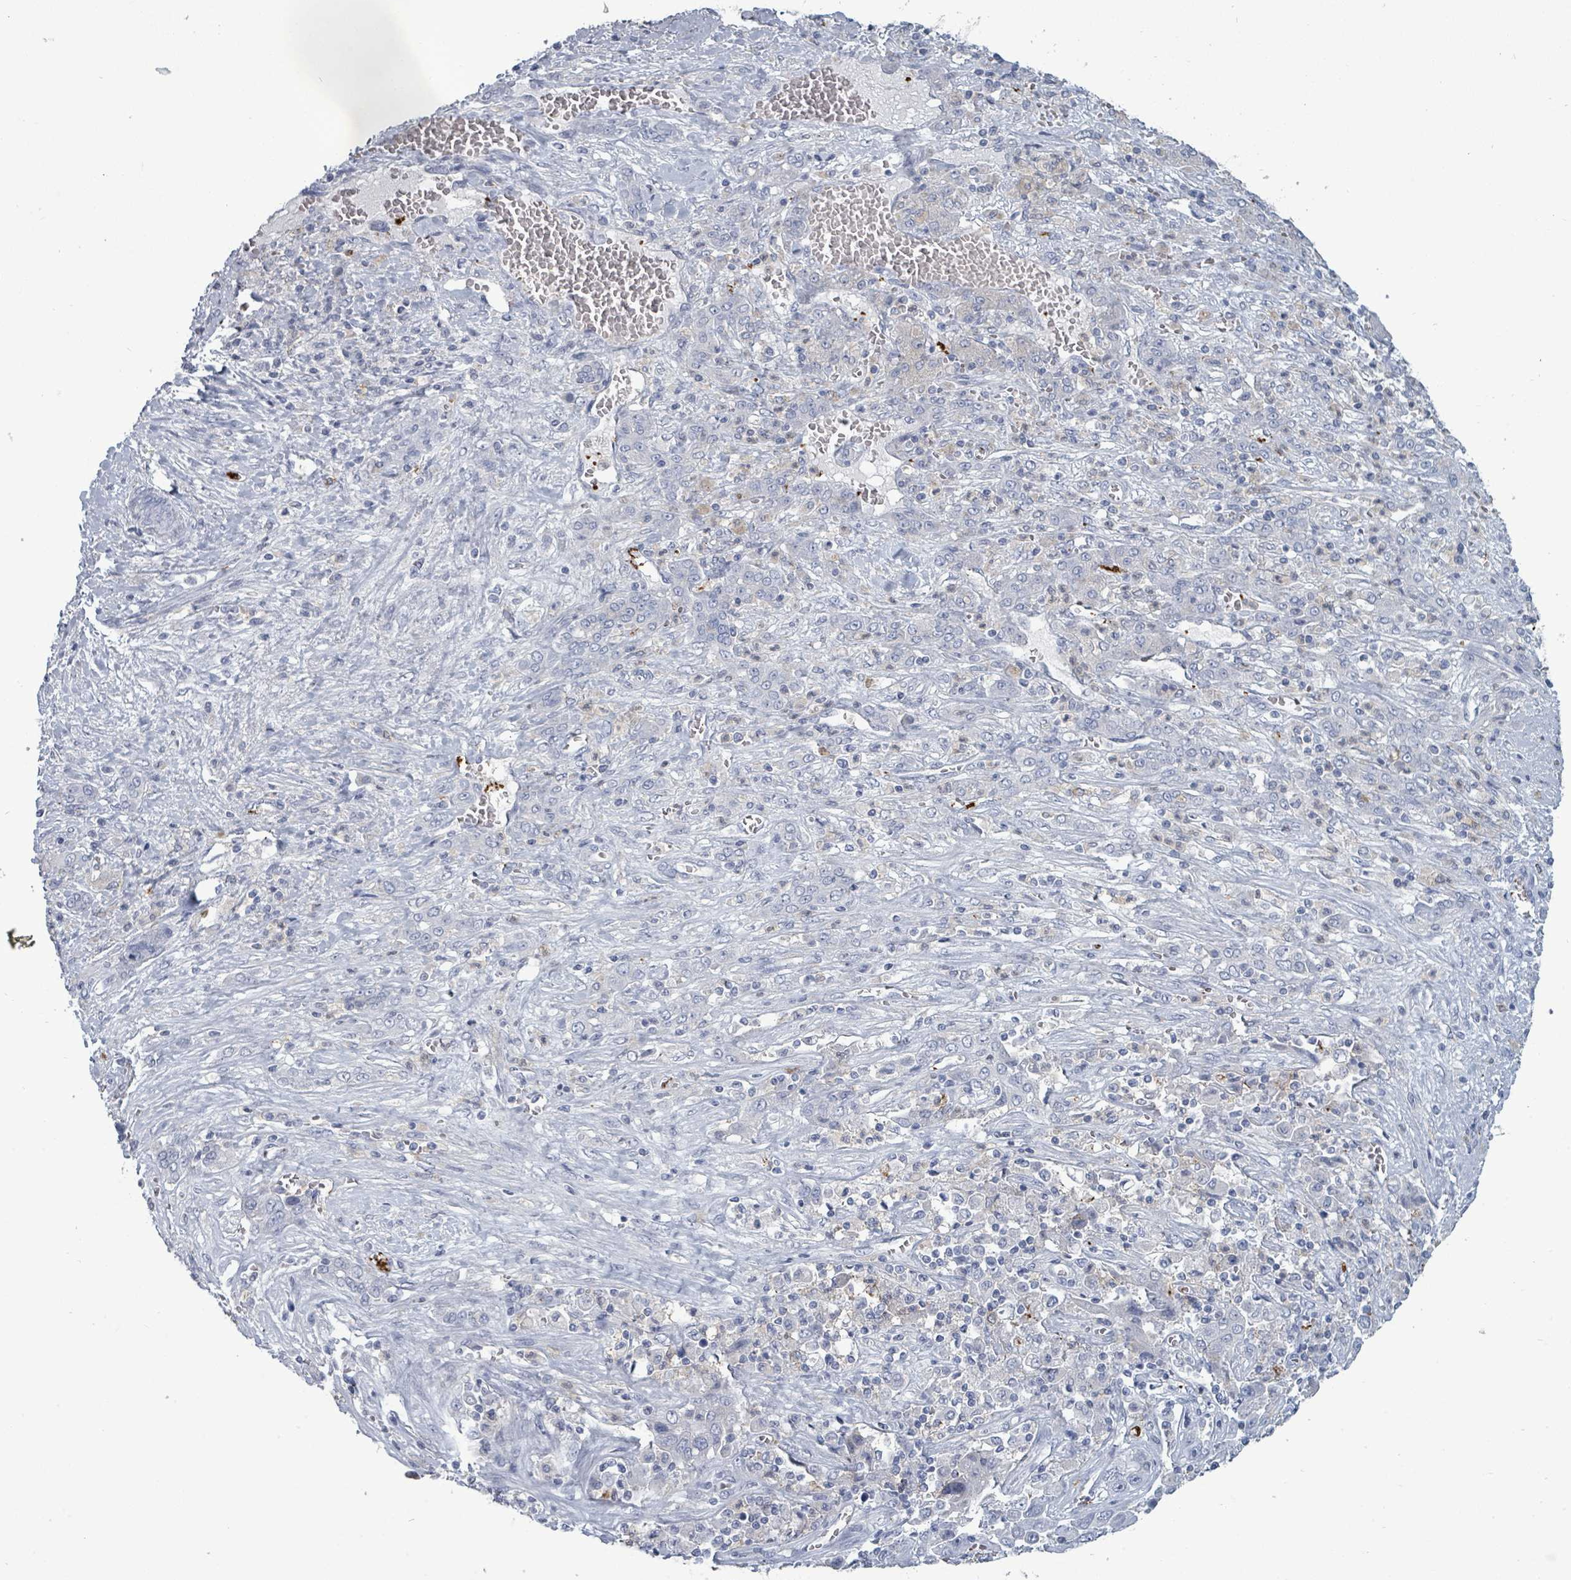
{"staining": {"intensity": "negative", "quantity": "none", "location": "none"}, "tissue": "liver cancer", "cell_type": "Tumor cells", "image_type": "cancer", "snomed": [{"axis": "morphology", "description": "Cholangiocarcinoma"}, {"axis": "topography", "description": "Liver"}], "caption": "Tumor cells are negative for brown protein staining in liver cancer.", "gene": "NDST2", "patient": {"sex": "female", "age": 52}}